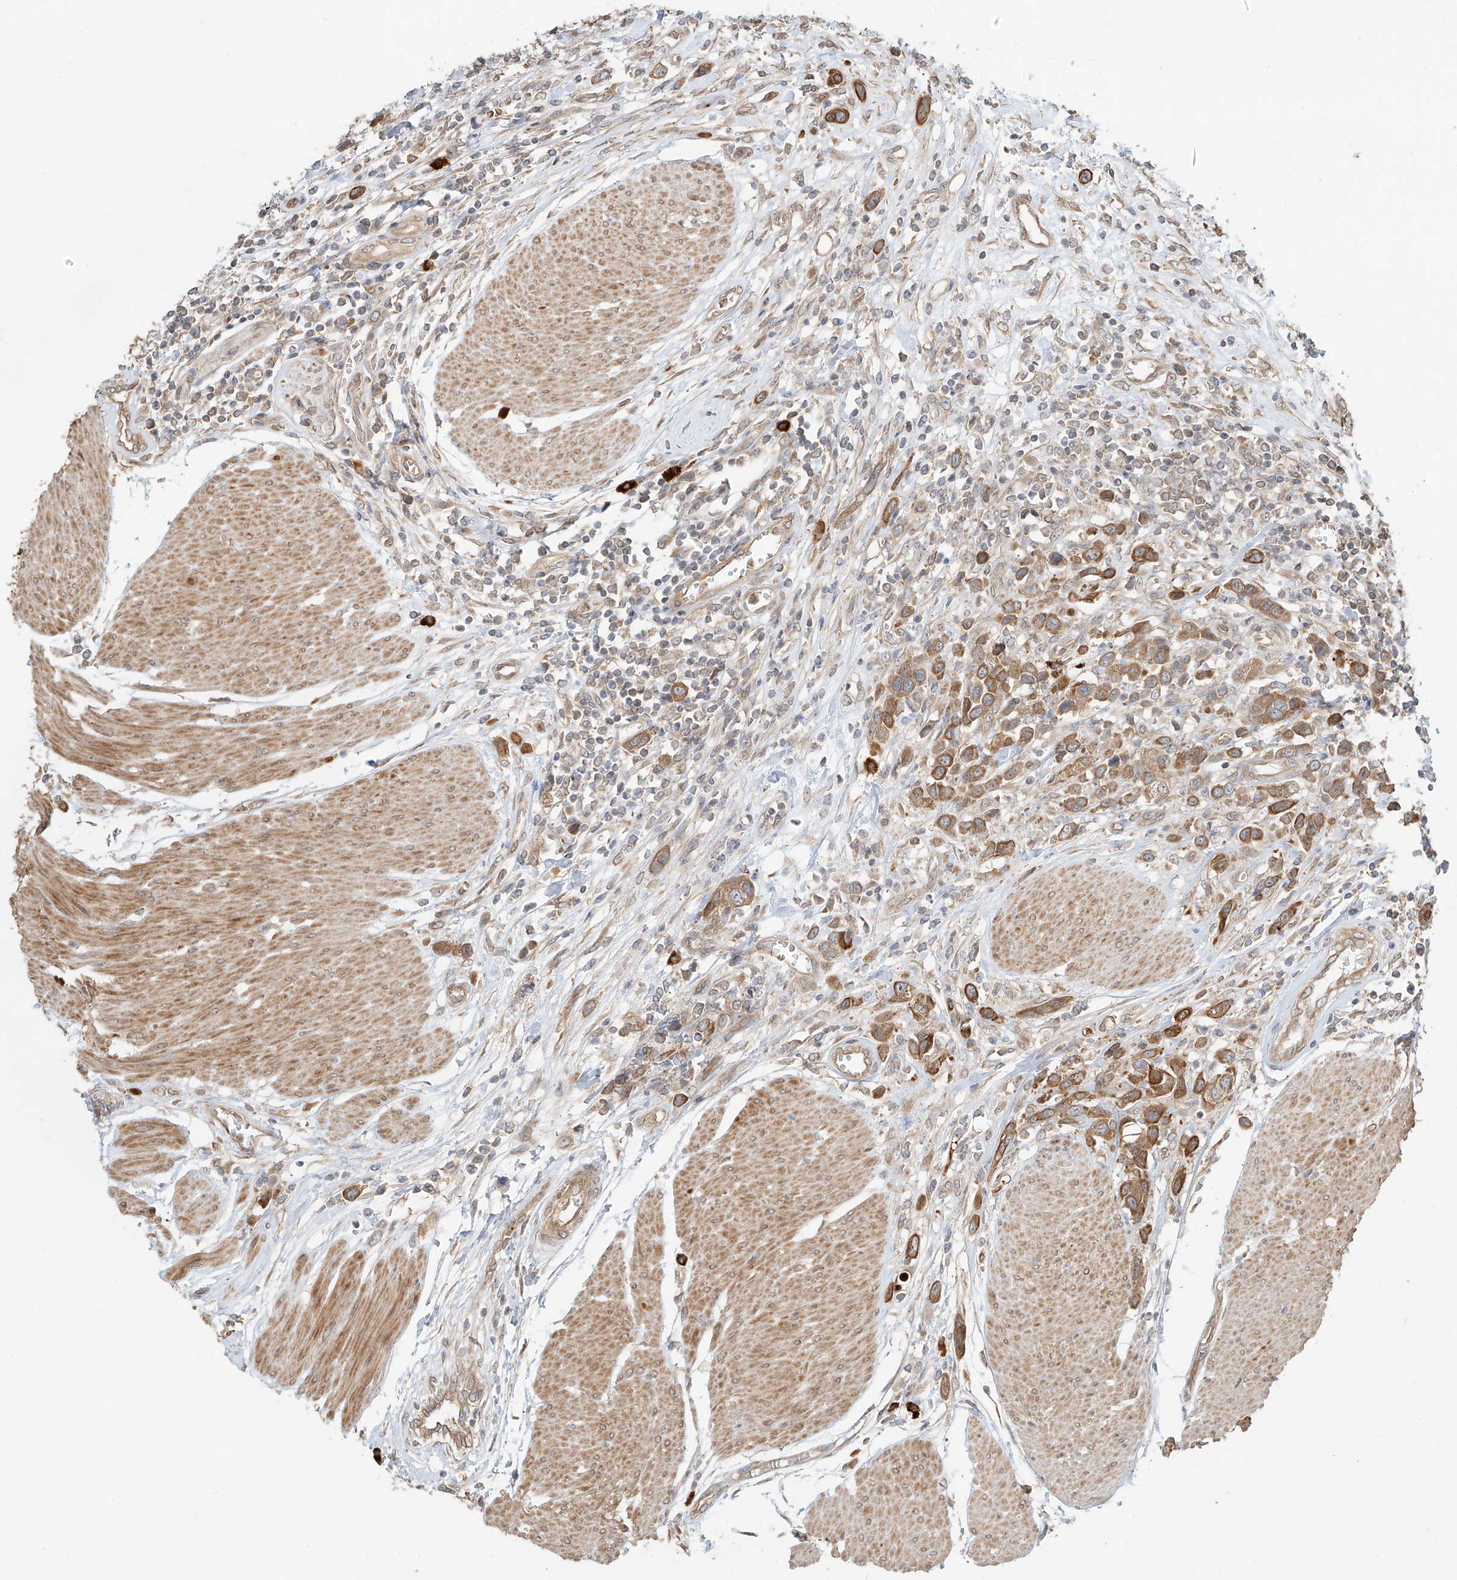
{"staining": {"intensity": "moderate", "quantity": ">75%", "location": "cytoplasmic/membranous"}, "tissue": "urothelial cancer", "cell_type": "Tumor cells", "image_type": "cancer", "snomed": [{"axis": "morphology", "description": "Urothelial carcinoma, High grade"}, {"axis": "topography", "description": "Urinary bladder"}], "caption": "Tumor cells demonstrate medium levels of moderate cytoplasmic/membranous expression in about >75% of cells in urothelial carcinoma (high-grade).", "gene": "CEP162", "patient": {"sex": "male", "age": 50}}